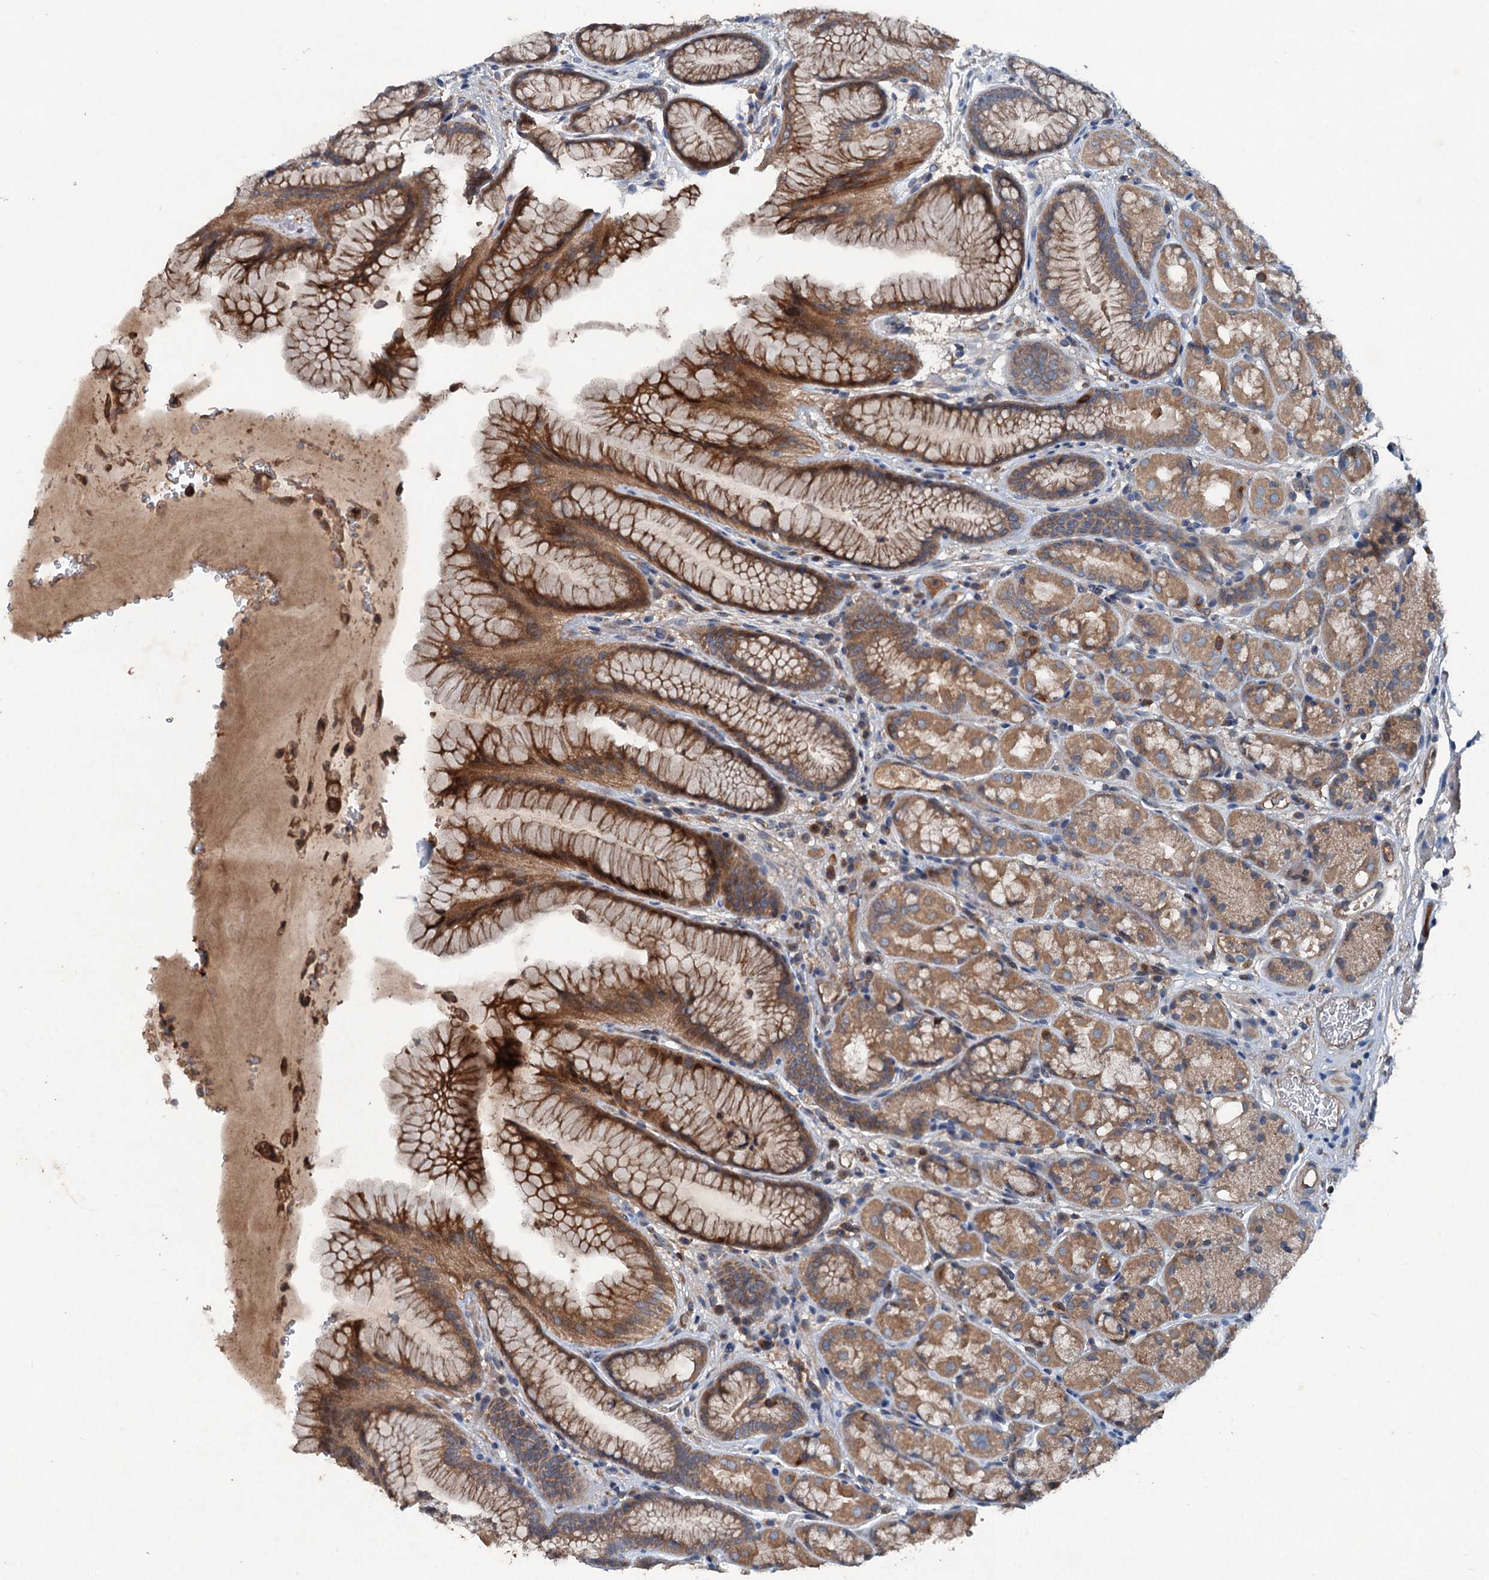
{"staining": {"intensity": "moderate", "quantity": ">75%", "location": "cytoplasmic/membranous"}, "tissue": "stomach", "cell_type": "Glandular cells", "image_type": "normal", "snomed": [{"axis": "morphology", "description": "Normal tissue, NOS"}, {"axis": "topography", "description": "Stomach"}], "caption": "Approximately >75% of glandular cells in unremarkable stomach show moderate cytoplasmic/membranous protein expression as visualized by brown immunohistochemical staining.", "gene": "TAPBPL", "patient": {"sex": "male", "age": 63}}